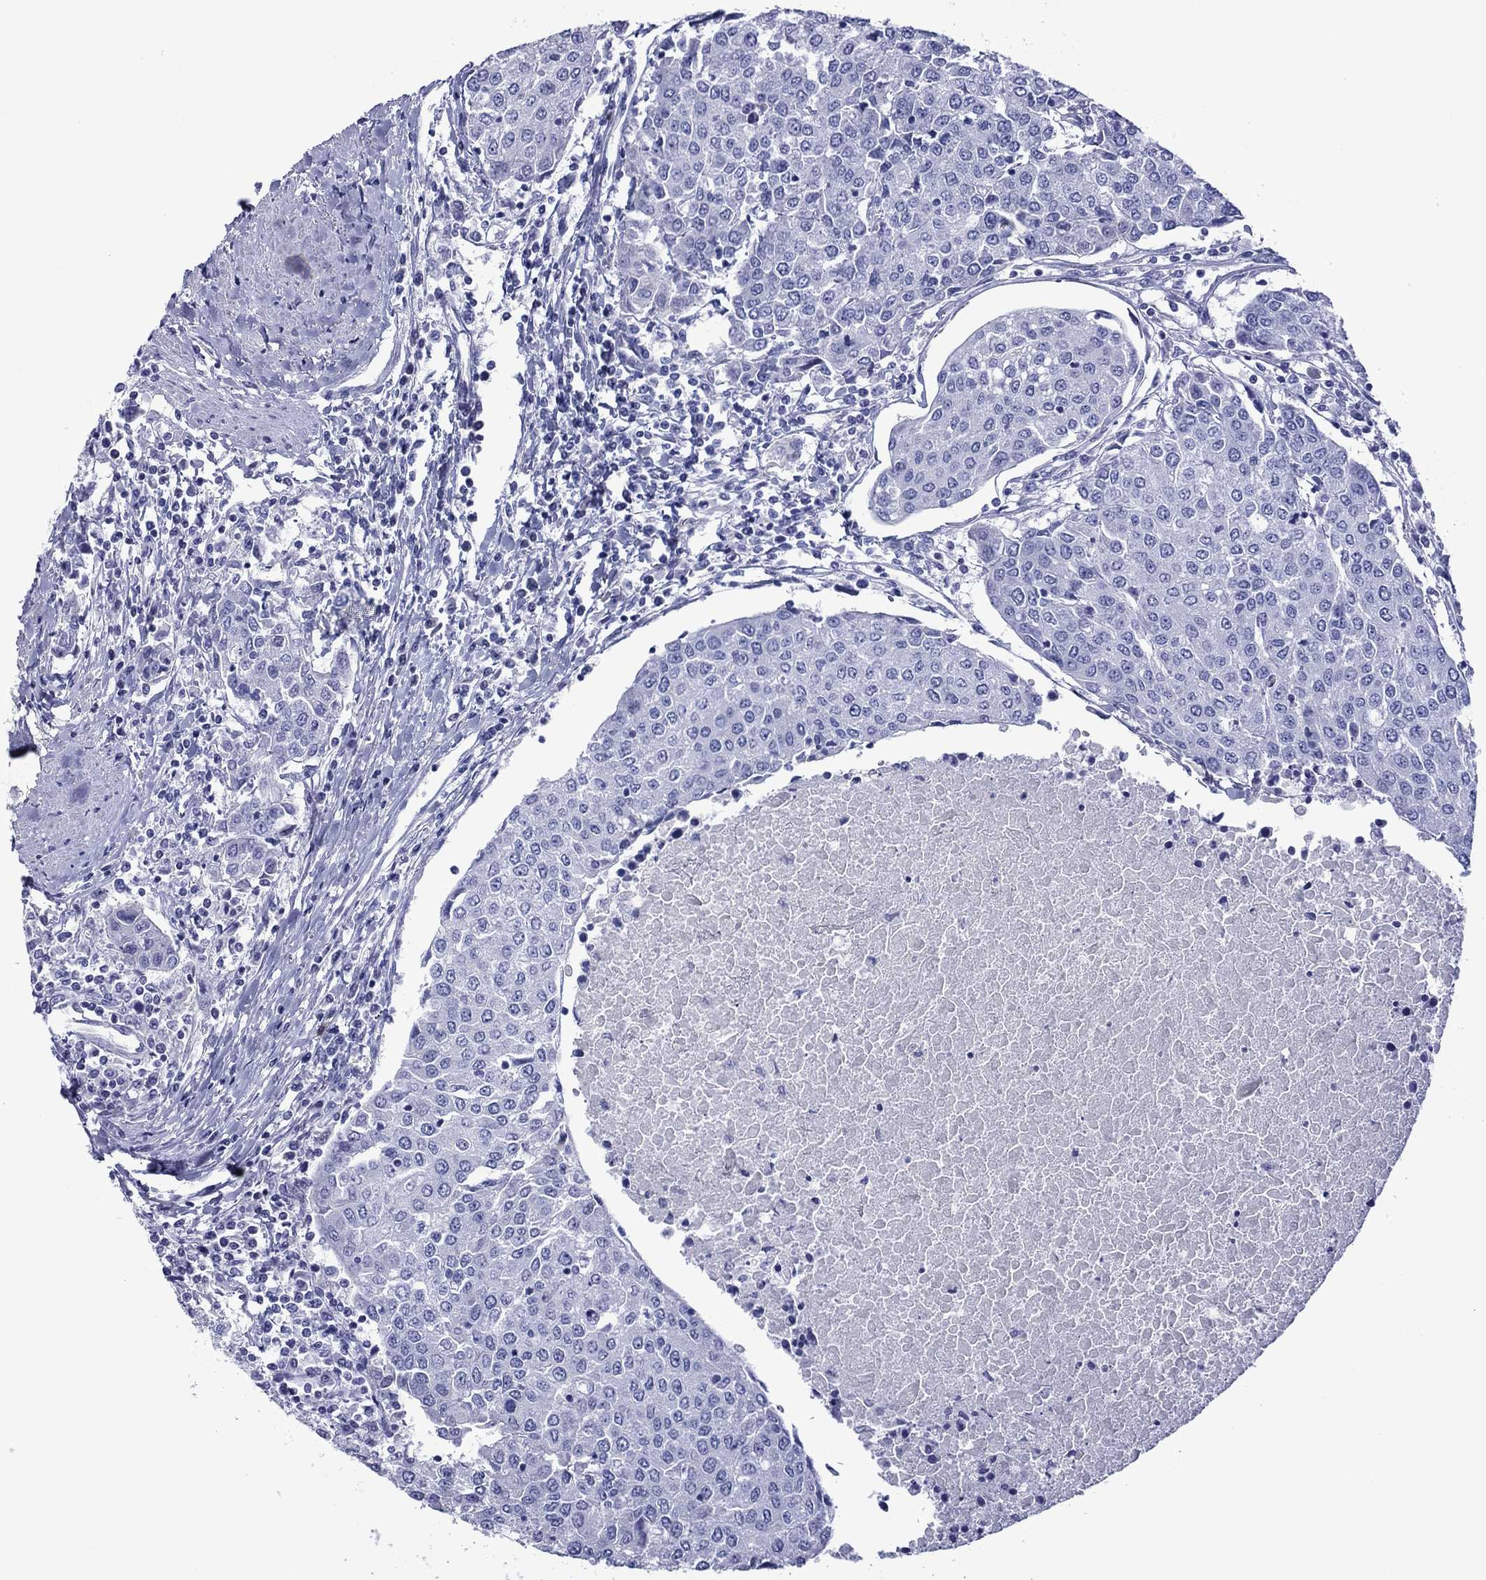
{"staining": {"intensity": "negative", "quantity": "none", "location": "none"}, "tissue": "urothelial cancer", "cell_type": "Tumor cells", "image_type": "cancer", "snomed": [{"axis": "morphology", "description": "Urothelial carcinoma, High grade"}, {"axis": "topography", "description": "Urinary bladder"}], "caption": "This is a image of IHC staining of urothelial cancer, which shows no expression in tumor cells.", "gene": "PIWIL1", "patient": {"sex": "female", "age": 85}}